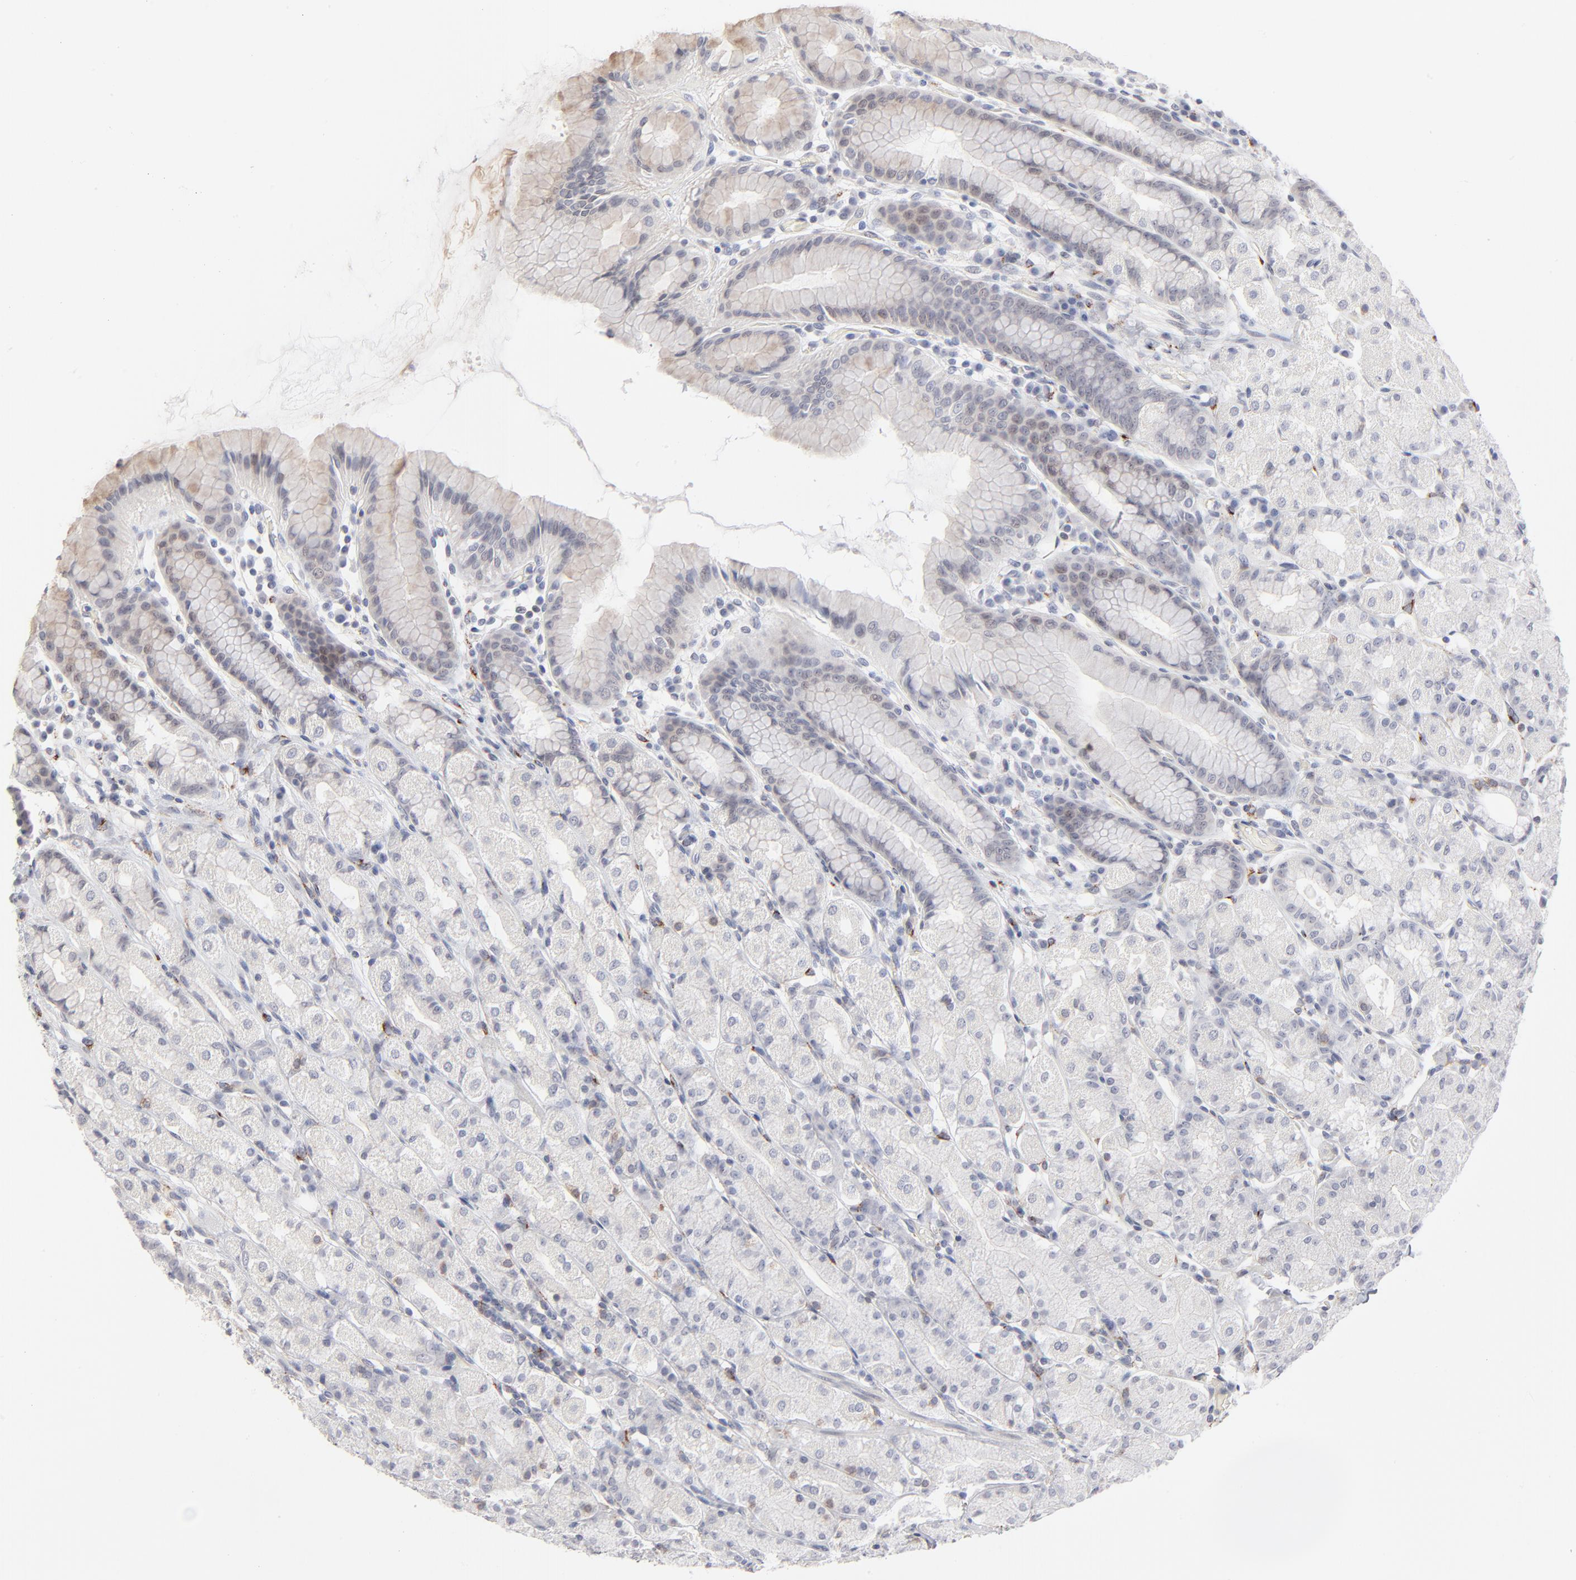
{"staining": {"intensity": "weak", "quantity": "<25%", "location": "nuclear"}, "tissue": "stomach", "cell_type": "Glandular cells", "image_type": "normal", "snomed": [{"axis": "morphology", "description": "Normal tissue, NOS"}, {"axis": "topography", "description": "Stomach, upper"}], "caption": "IHC photomicrograph of unremarkable human stomach stained for a protein (brown), which exhibits no positivity in glandular cells.", "gene": "AURKA", "patient": {"sex": "male", "age": 68}}